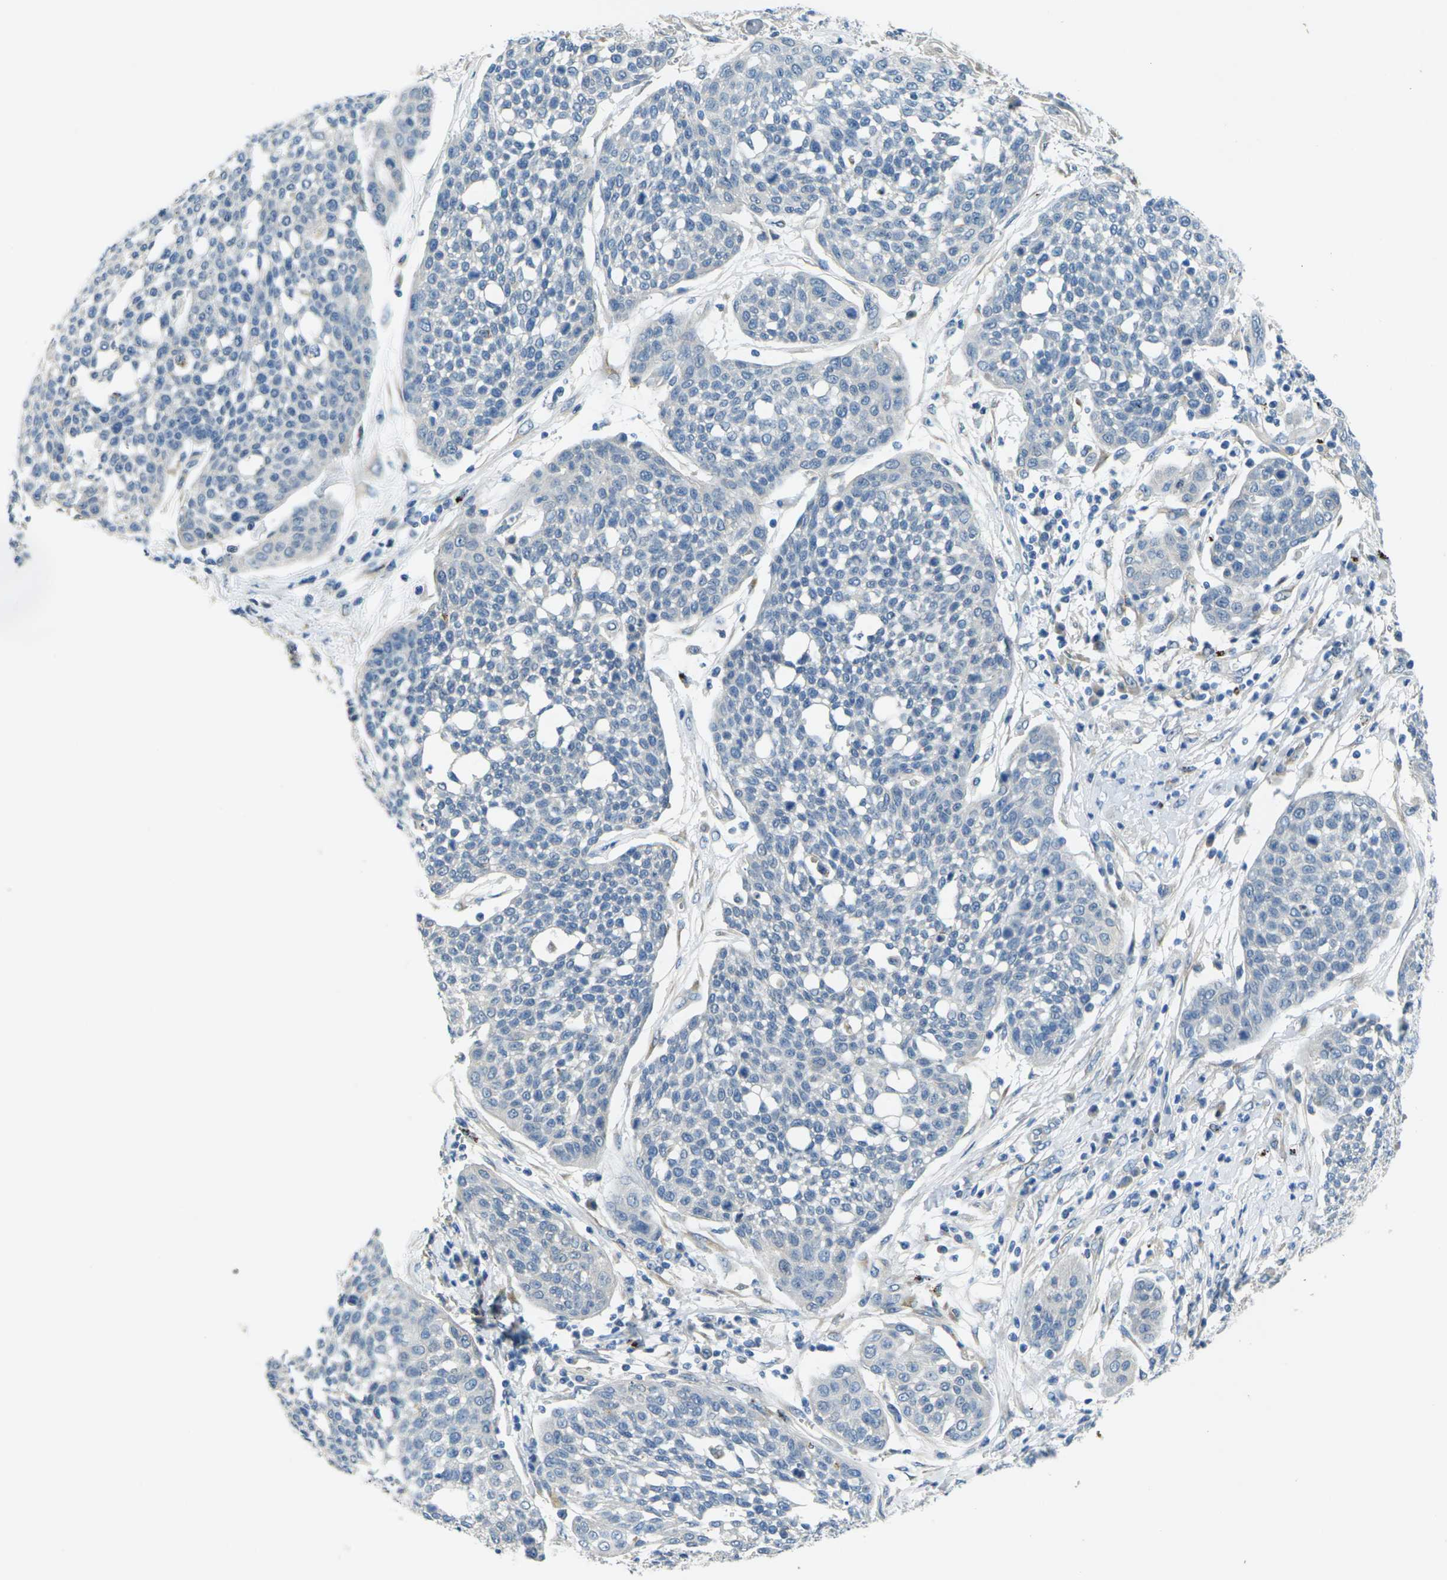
{"staining": {"intensity": "negative", "quantity": "none", "location": "none"}, "tissue": "cervical cancer", "cell_type": "Tumor cells", "image_type": "cancer", "snomed": [{"axis": "morphology", "description": "Squamous cell carcinoma, NOS"}, {"axis": "topography", "description": "Cervix"}], "caption": "Tumor cells show no significant expression in cervical cancer (squamous cell carcinoma).", "gene": "CYP2C8", "patient": {"sex": "female", "age": 34}}